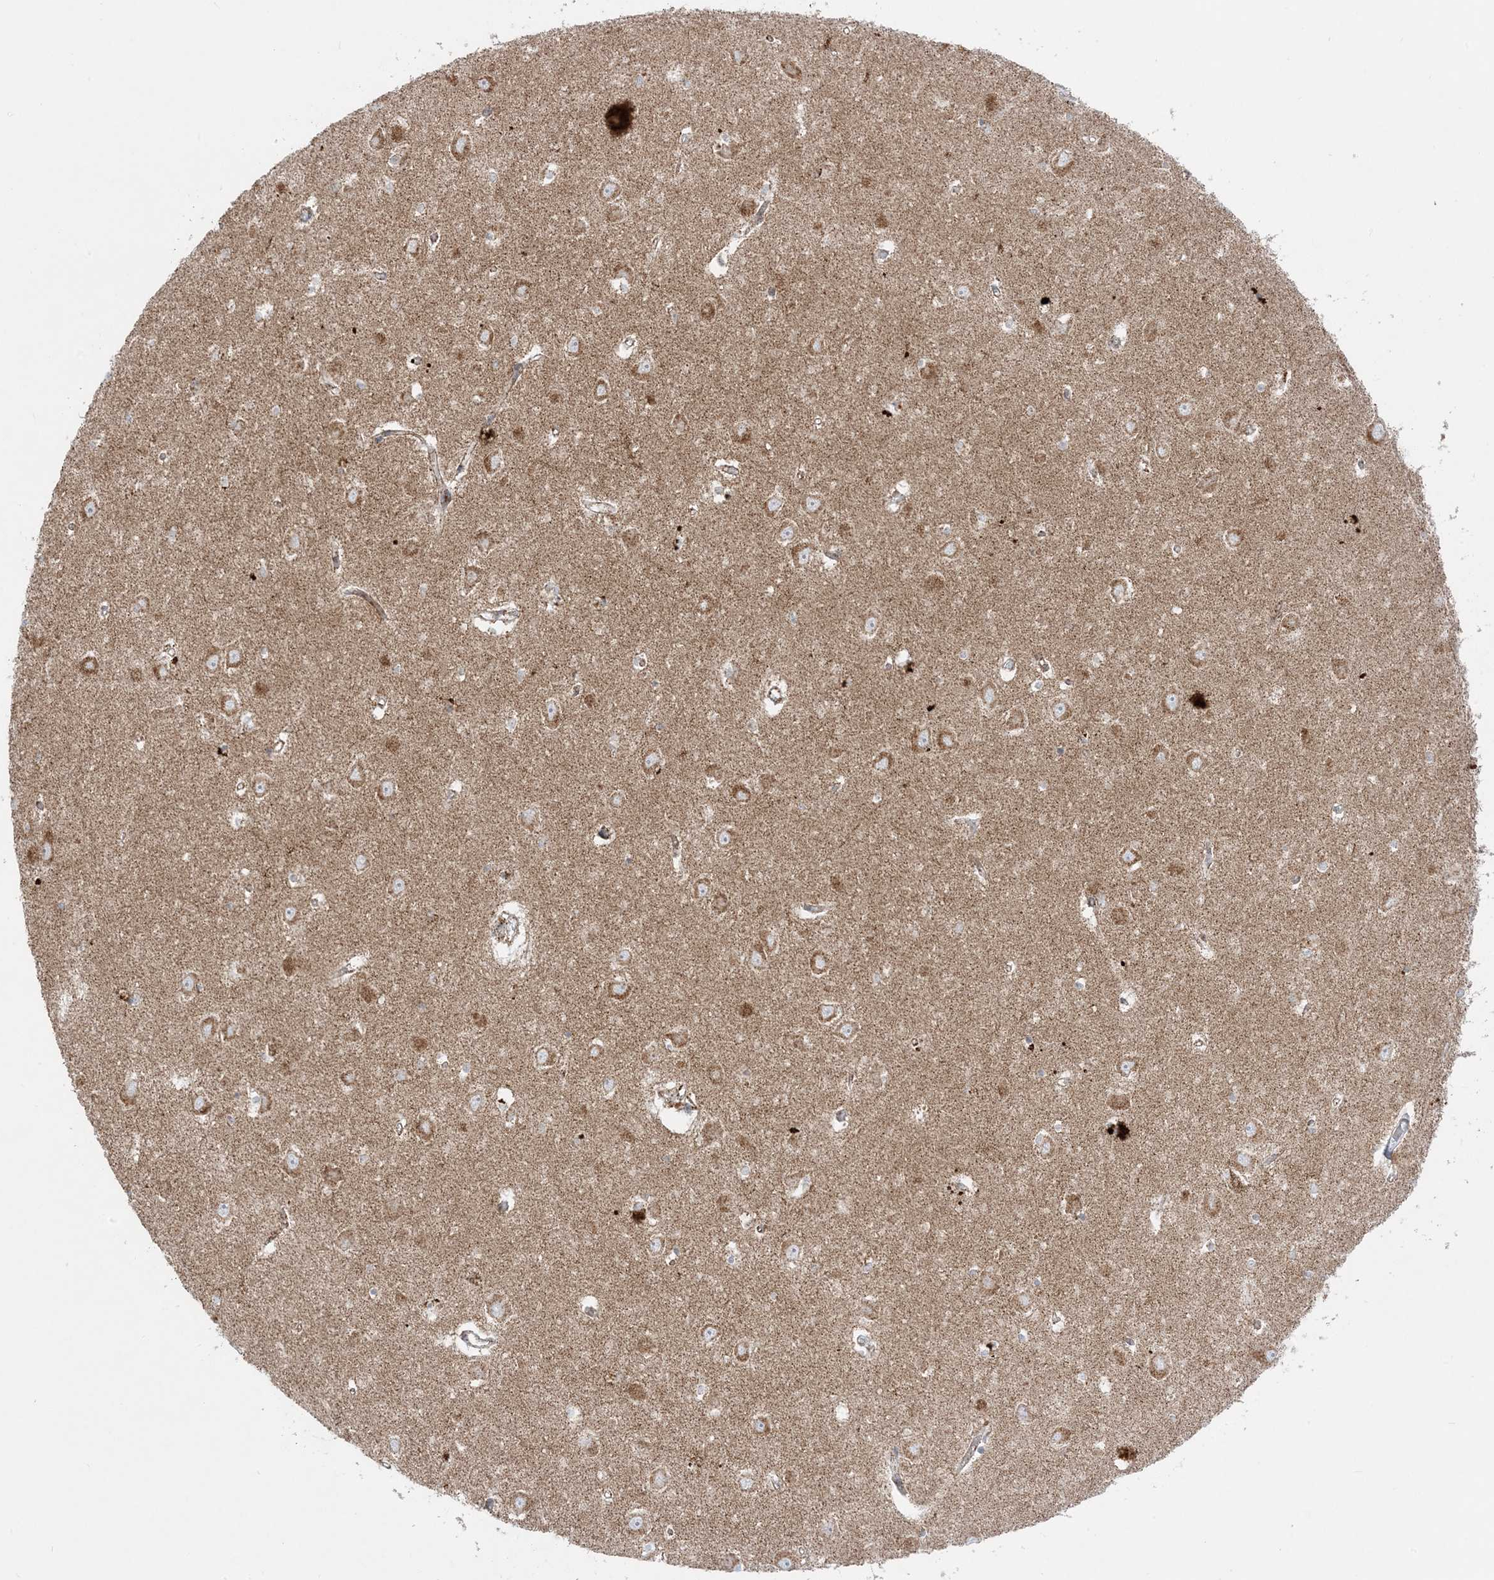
{"staining": {"intensity": "moderate", "quantity": ">75%", "location": "cytoplasmic/membranous"}, "tissue": "hippocampus", "cell_type": "Glial cells", "image_type": "normal", "snomed": [{"axis": "morphology", "description": "Normal tissue, NOS"}, {"axis": "topography", "description": "Hippocampus"}], "caption": "Immunohistochemical staining of normal human hippocampus reveals moderate cytoplasmic/membranous protein staining in about >75% of glial cells.", "gene": "MRPS36", "patient": {"sex": "male", "age": 70}}